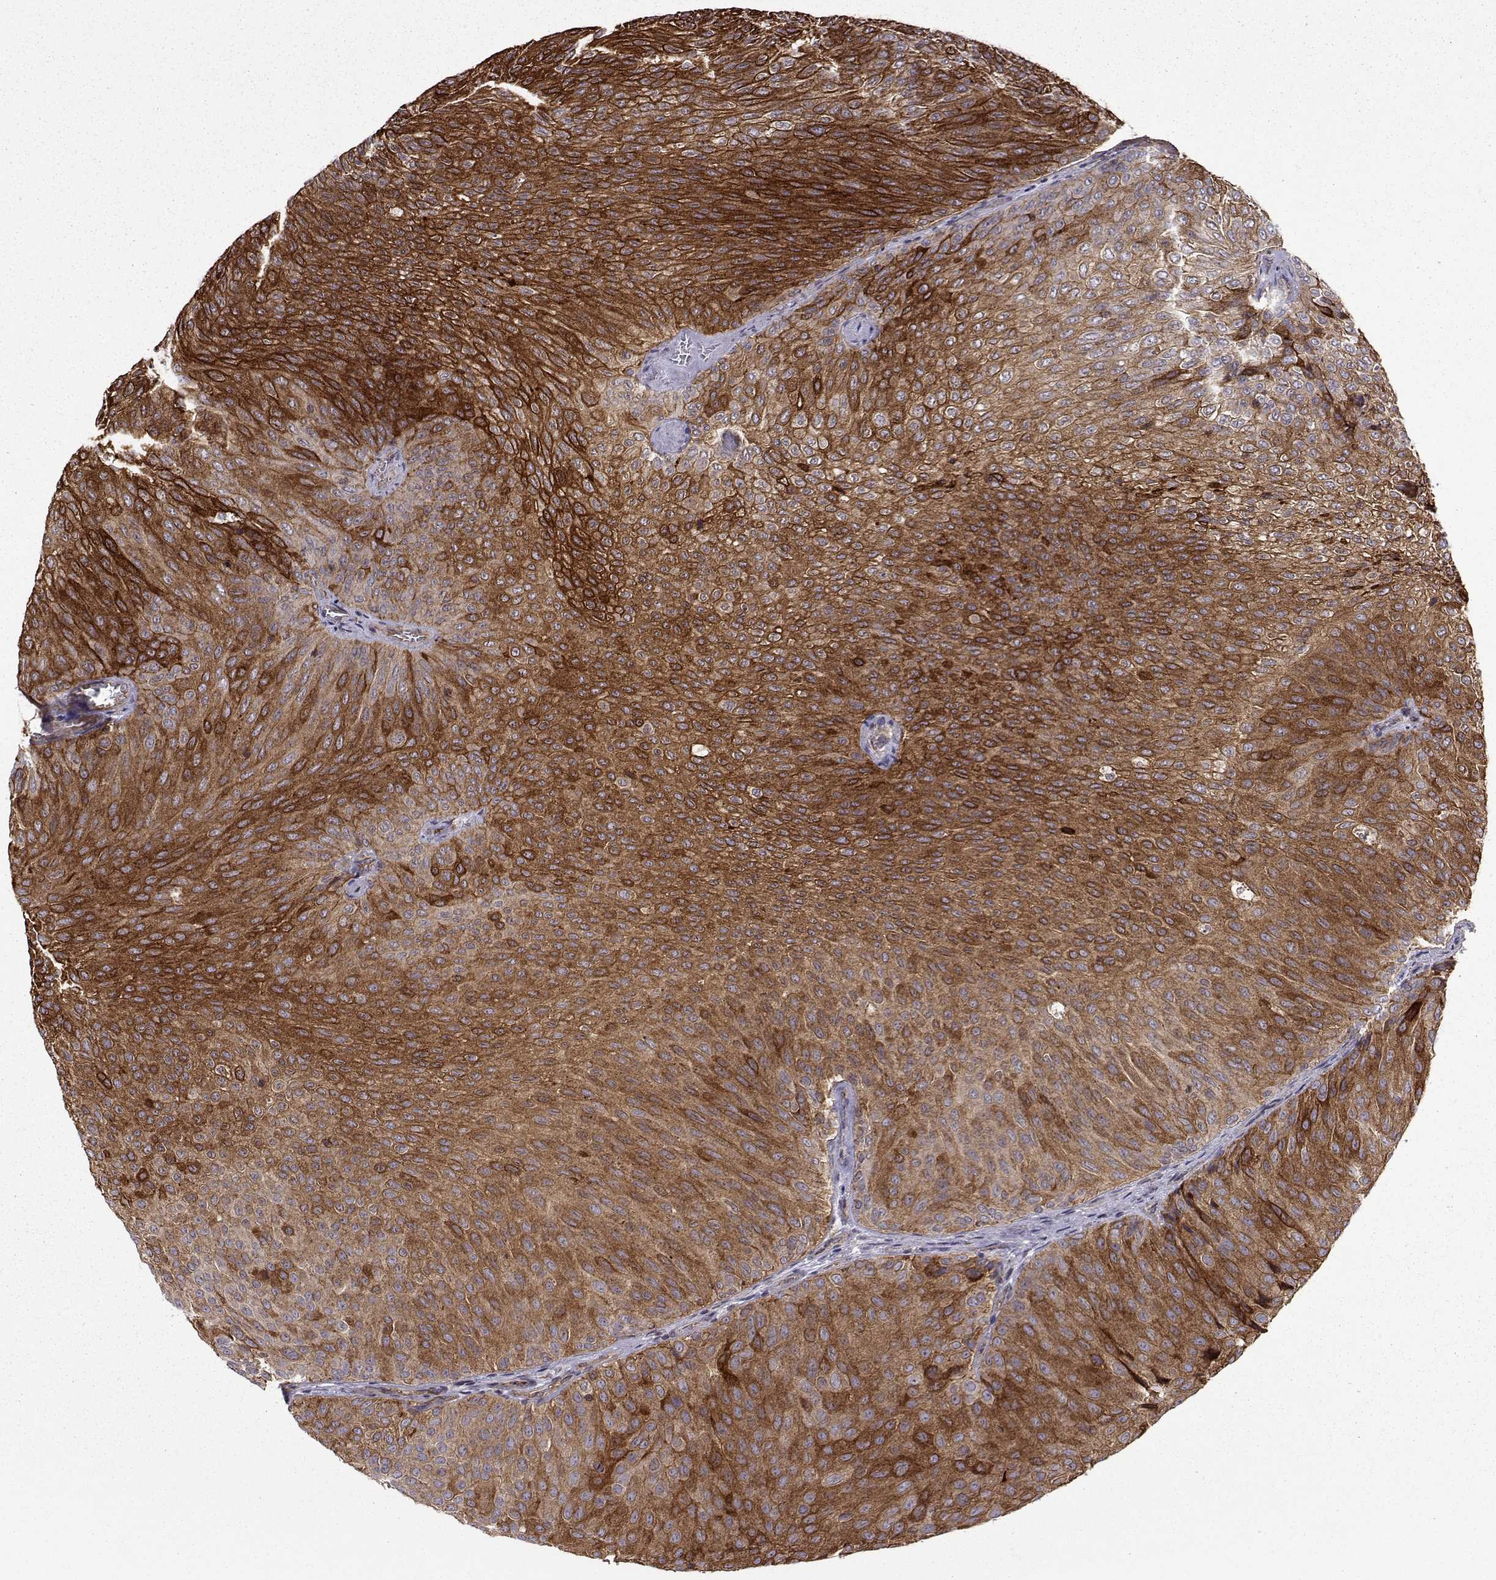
{"staining": {"intensity": "strong", "quantity": ">75%", "location": "cytoplasmic/membranous"}, "tissue": "urothelial cancer", "cell_type": "Tumor cells", "image_type": "cancer", "snomed": [{"axis": "morphology", "description": "Urothelial carcinoma, Low grade"}, {"axis": "topography", "description": "Urinary bladder"}], "caption": "Urothelial cancer stained with a brown dye shows strong cytoplasmic/membranous positive positivity in approximately >75% of tumor cells.", "gene": "ITGB8", "patient": {"sex": "male", "age": 78}}